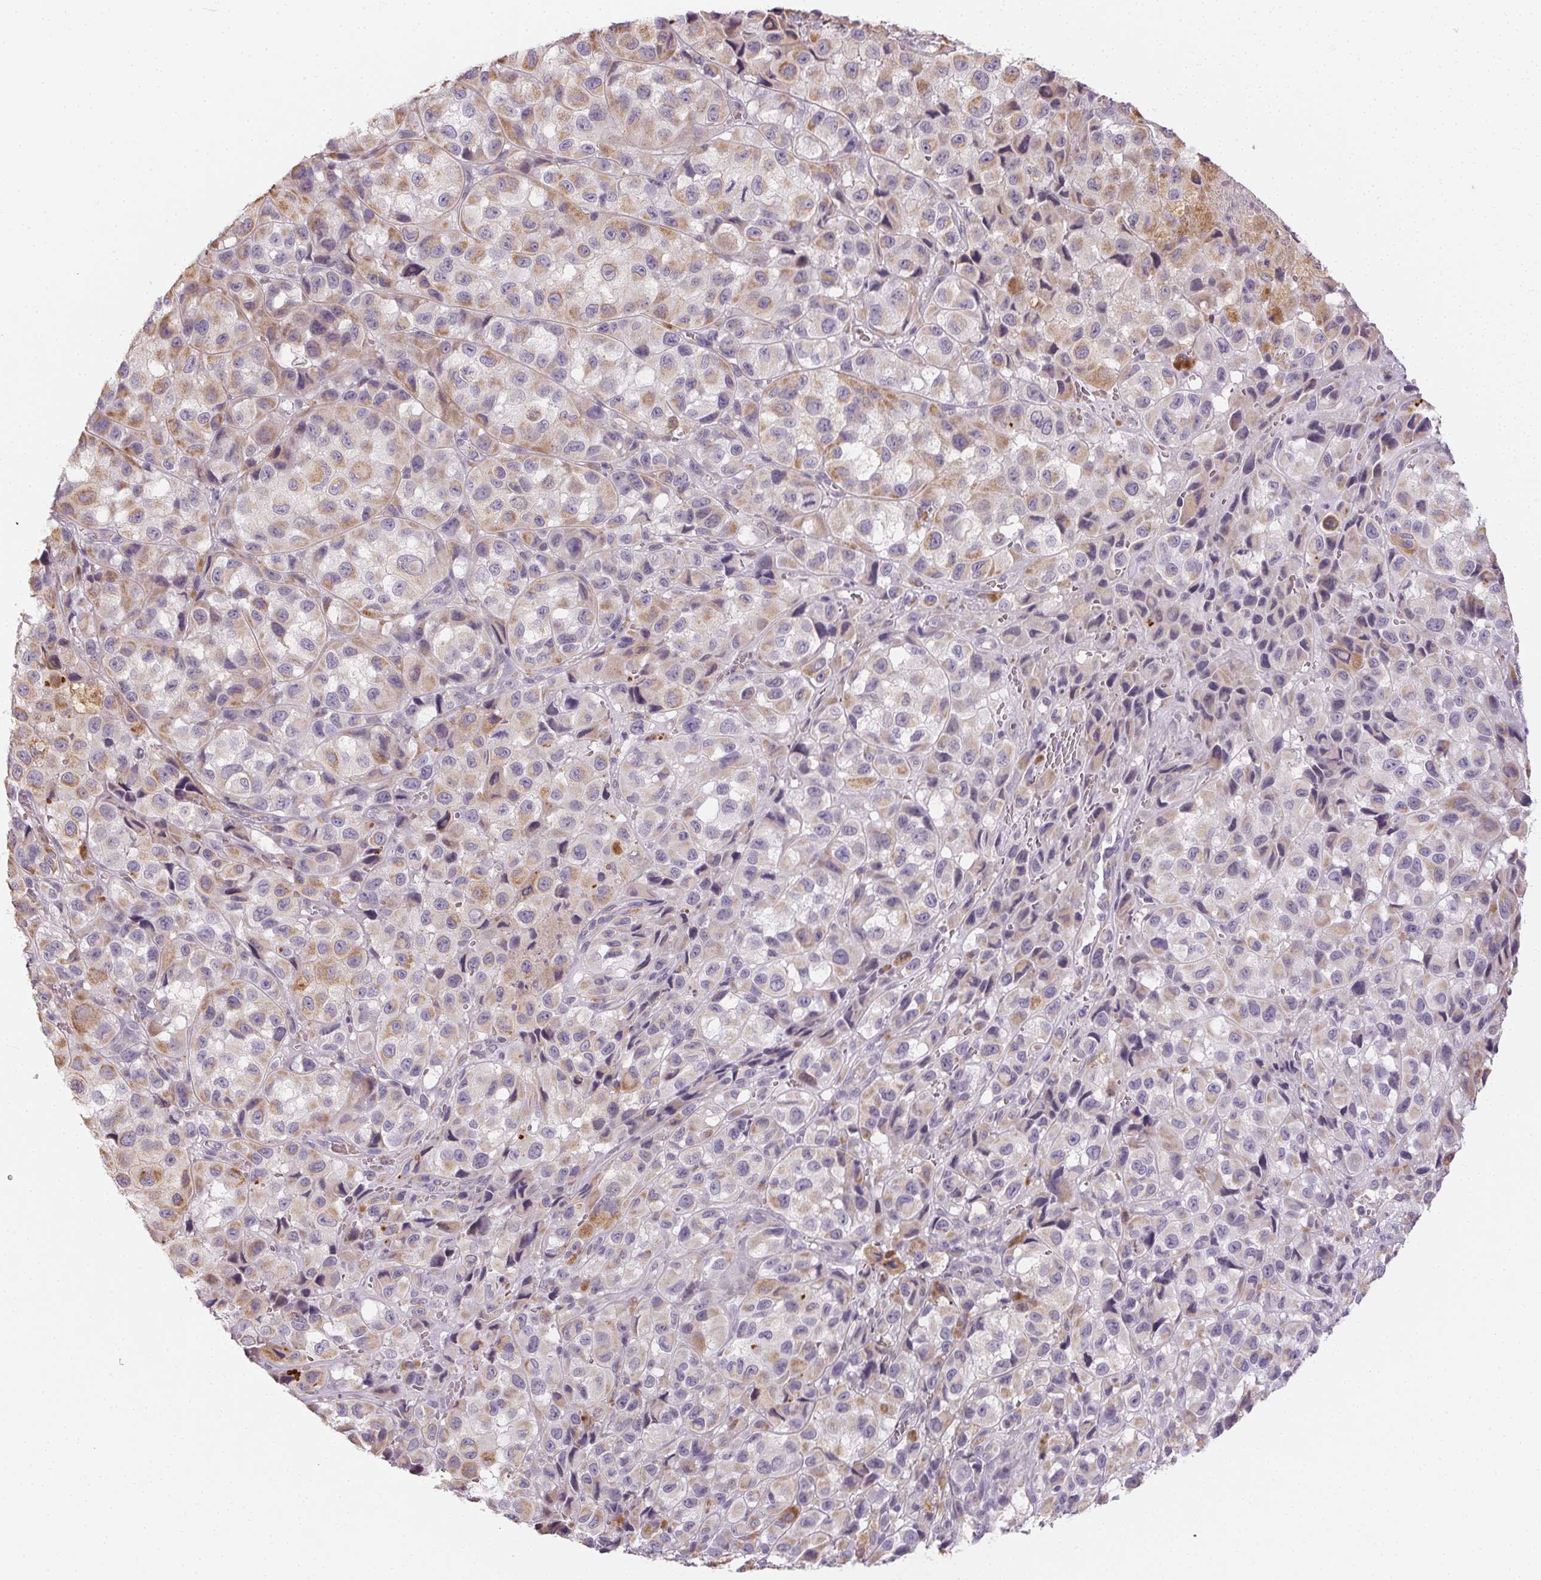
{"staining": {"intensity": "moderate", "quantity": "25%-75%", "location": "cytoplasmic/membranous"}, "tissue": "melanoma", "cell_type": "Tumor cells", "image_type": "cancer", "snomed": [{"axis": "morphology", "description": "Malignant melanoma, NOS"}, {"axis": "topography", "description": "Skin"}], "caption": "Melanoma stained for a protein reveals moderate cytoplasmic/membranous positivity in tumor cells.", "gene": "SMYD1", "patient": {"sex": "male", "age": 93}}